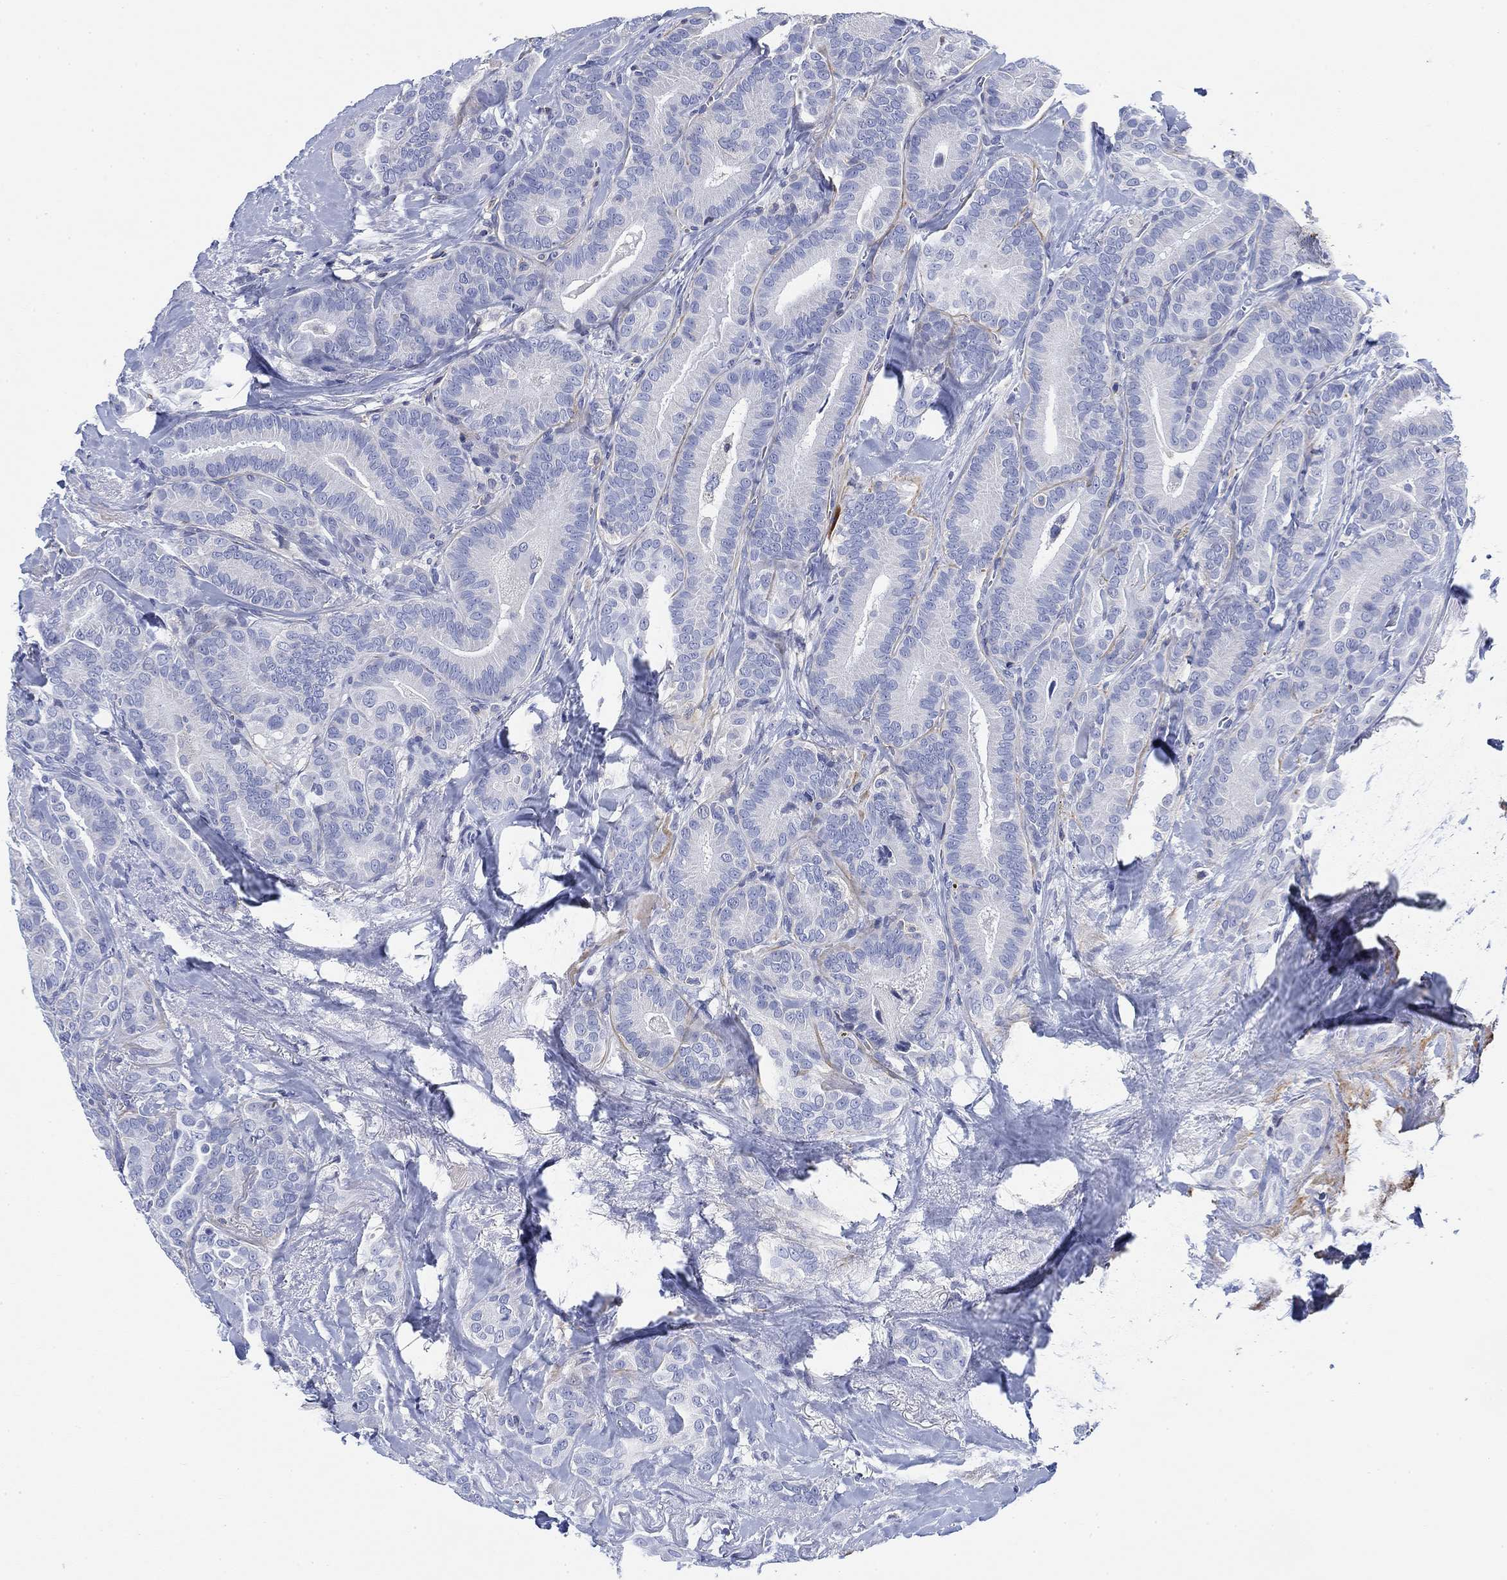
{"staining": {"intensity": "negative", "quantity": "none", "location": "none"}, "tissue": "thyroid cancer", "cell_type": "Tumor cells", "image_type": "cancer", "snomed": [{"axis": "morphology", "description": "Papillary adenocarcinoma, NOS"}, {"axis": "topography", "description": "Thyroid gland"}], "caption": "This is an immunohistochemistry (IHC) histopathology image of human thyroid cancer (papillary adenocarcinoma). There is no expression in tumor cells.", "gene": "FYB1", "patient": {"sex": "male", "age": 61}}